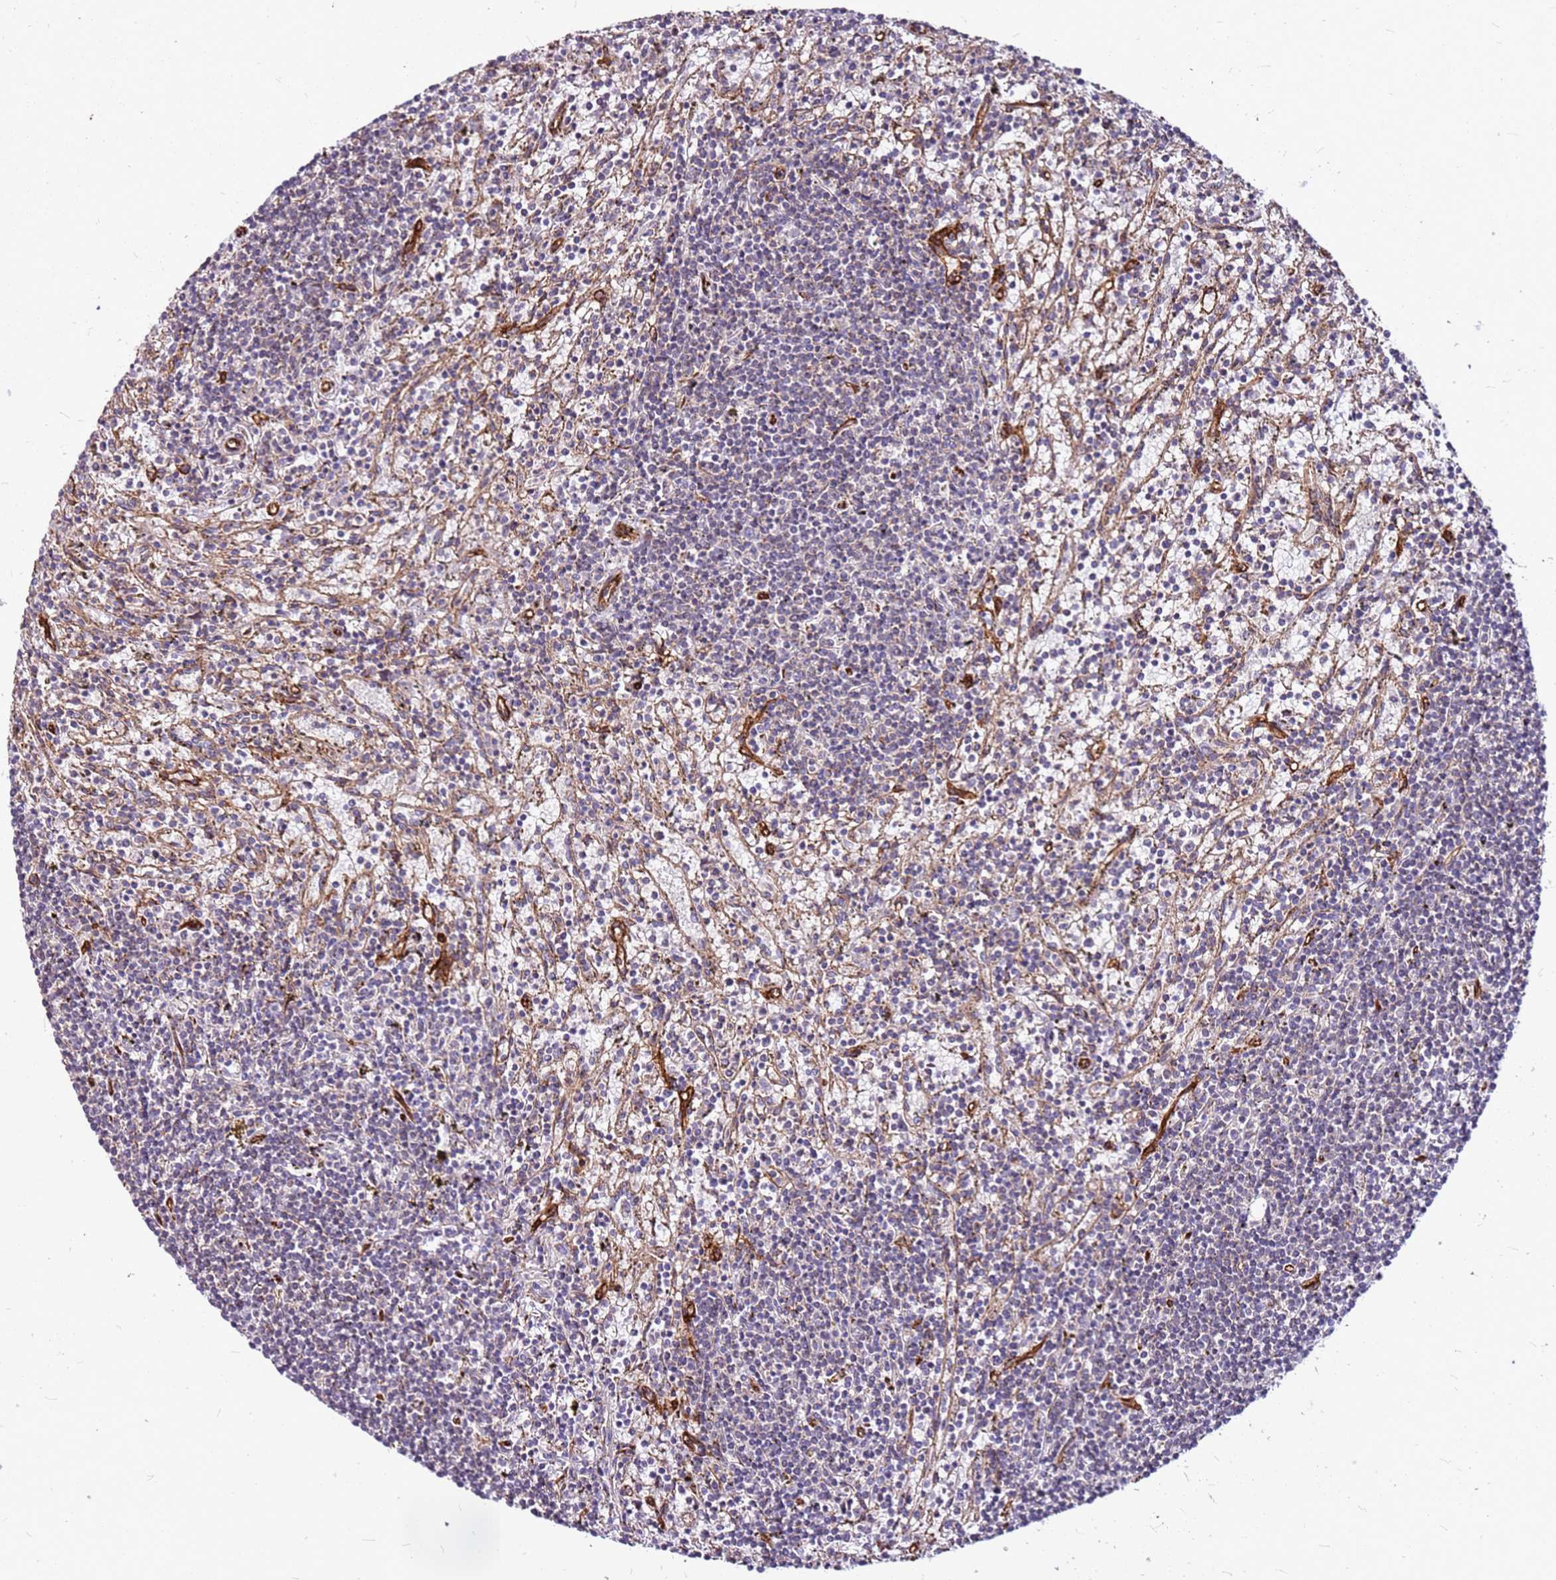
{"staining": {"intensity": "negative", "quantity": "none", "location": "none"}, "tissue": "lymphoma", "cell_type": "Tumor cells", "image_type": "cancer", "snomed": [{"axis": "morphology", "description": "Malignant lymphoma, non-Hodgkin's type, Low grade"}, {"axis": "topography", "description": "Spleen"}], "caption": "Tumor cells are negative for protein expression in human malignant lymphoma, non-Hodgkin's type (low-grade).", "gene": "TOPAZ1", "patient": {"sex": "male", "age": 76}}